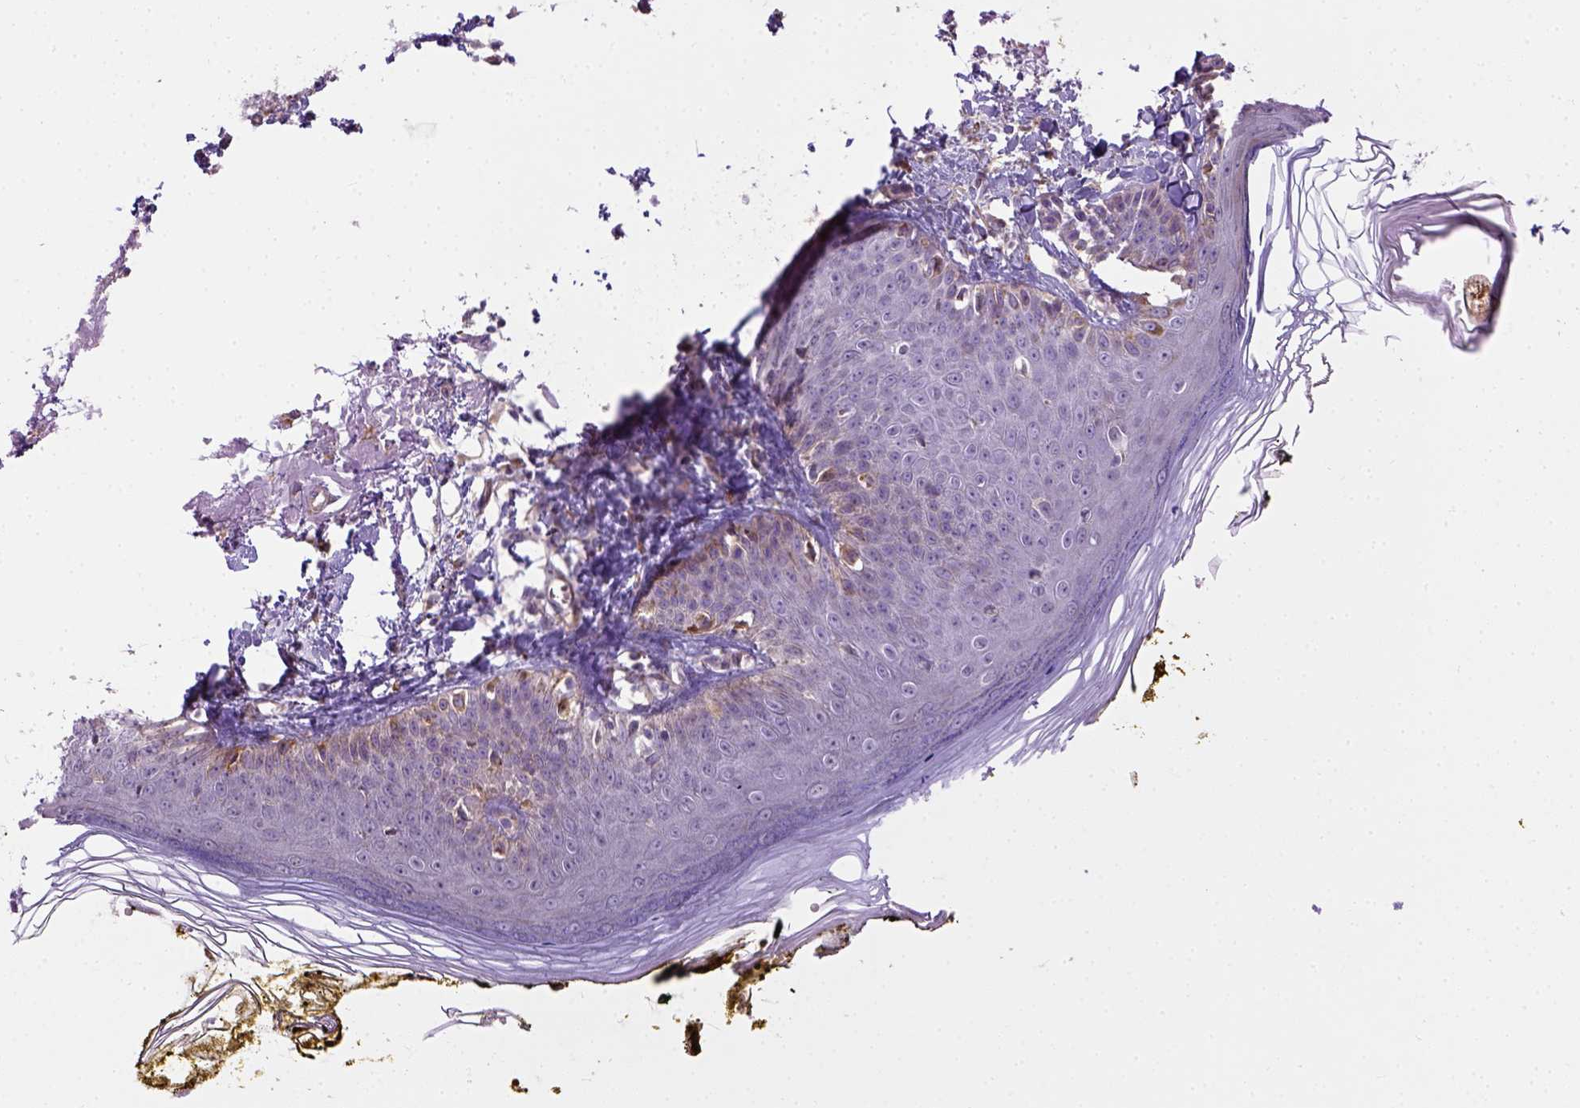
{"staining": {"intensity": "strong", "quantity": ">75%", "location": "cytoplasmic/membranous"}, "tissue": "skin", "cell_type": "Fibroblasts", "image_type": "normal", "snomed": [{"axis": "morphology", "description": "Normal tissue, NOS"}, {"axis": "topography", "description": "Skin"}], "caption": "DAB (3,3'-diaminobenzidine) immunohistochemical staining of unremarkable human skin displays strong cytoplasmic/membranous protein positivity in about >75% of fibroblasts.", "gene": "KAZN", "patient": {"sex": "male", "age": 76}}